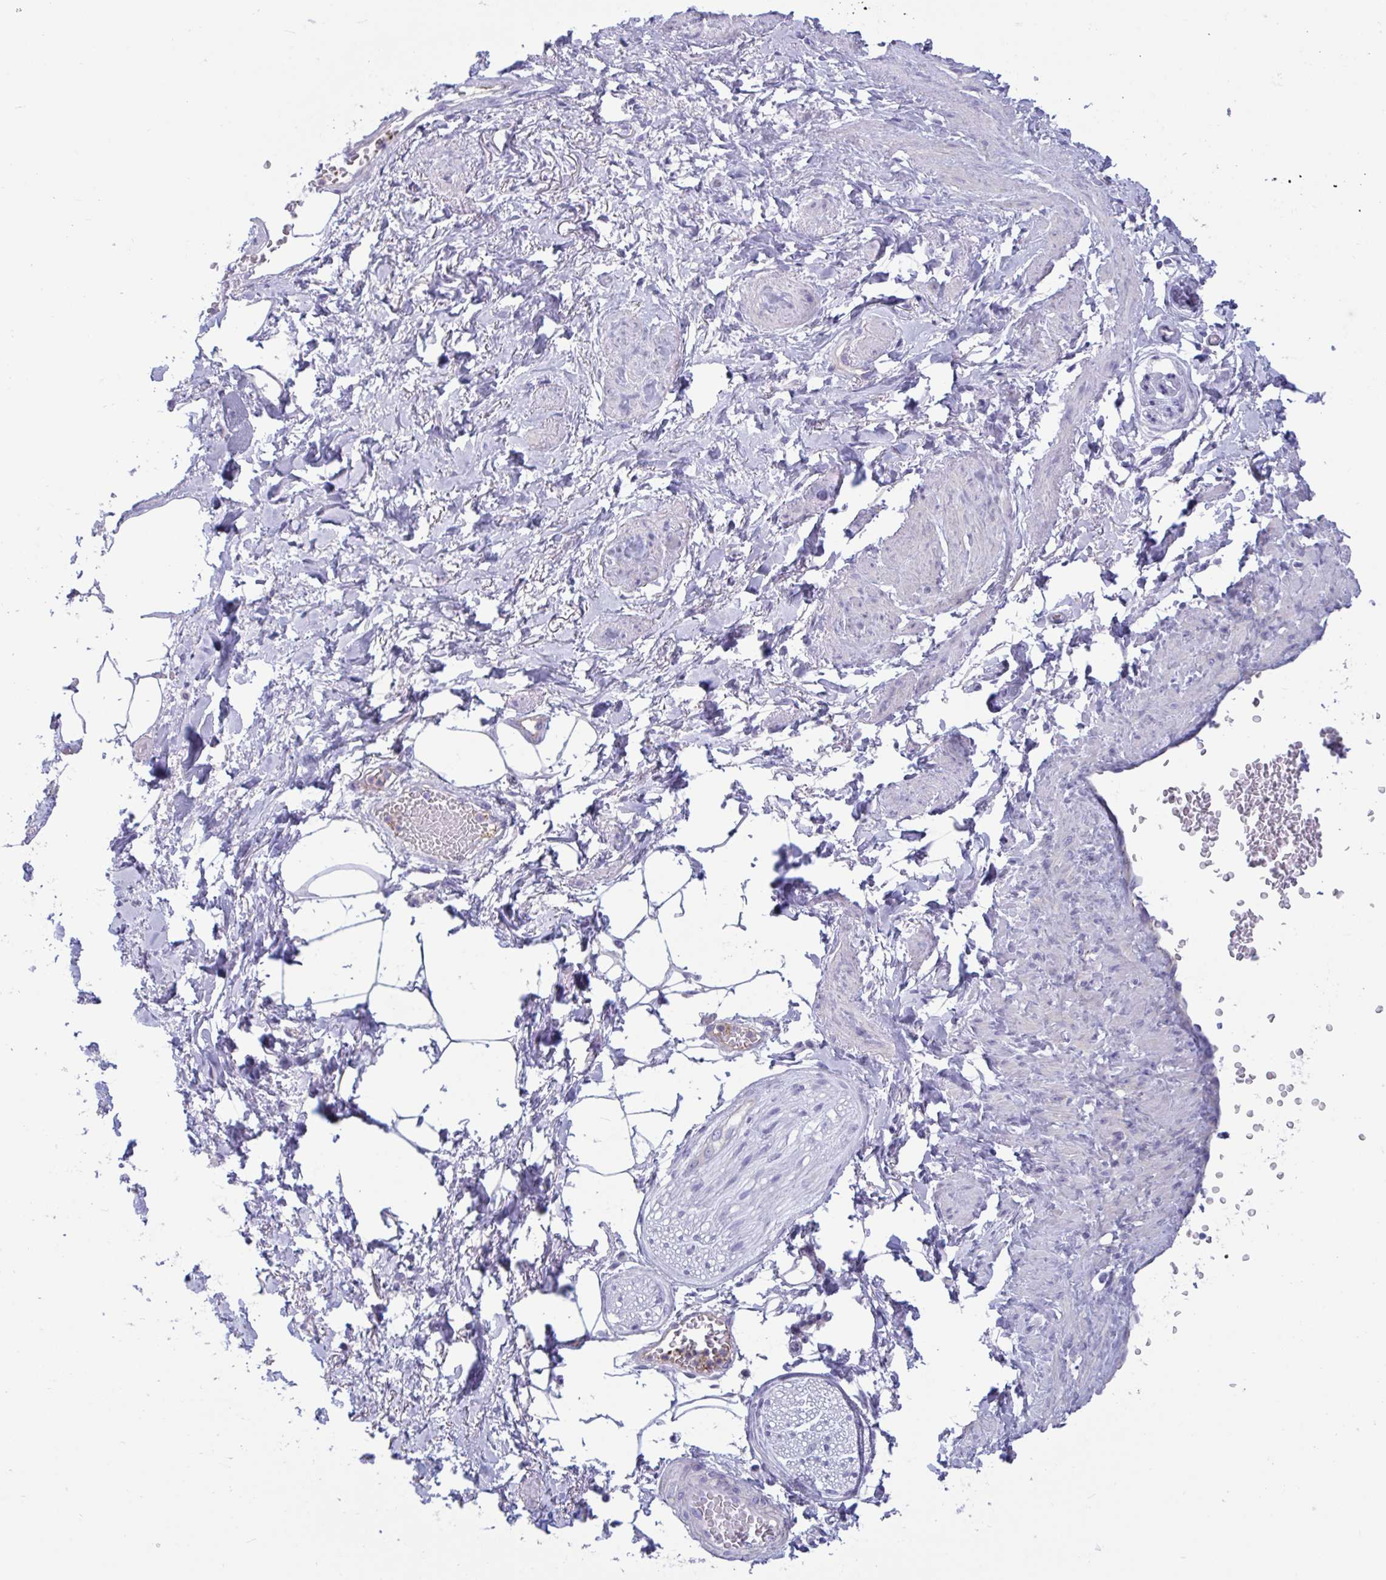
{"staining": {"intensity": "negative", "quantity": "none", "location": "none"}, "tissue": "adipose tissue", "cell_type": "Adipocytes", "image_type": "normal", "snomed": [{"axis": "morphology", "description": "Normal tissue, NOS"}, {"axis": "topography", "description": "Vagina"}, {"axis": "topography", "description": "Peripheral nerve tissue"}], "caption": "Immunohistochemical staining of benign adipose tissue demonstrates no significant positivity in adipocytes. (DAB (3,3'-diaminobenzidine) immunohistochemistry (IHC), high magnification).", "gene": "OXLD1", "patient": {"sex": "female", "age": 71}}